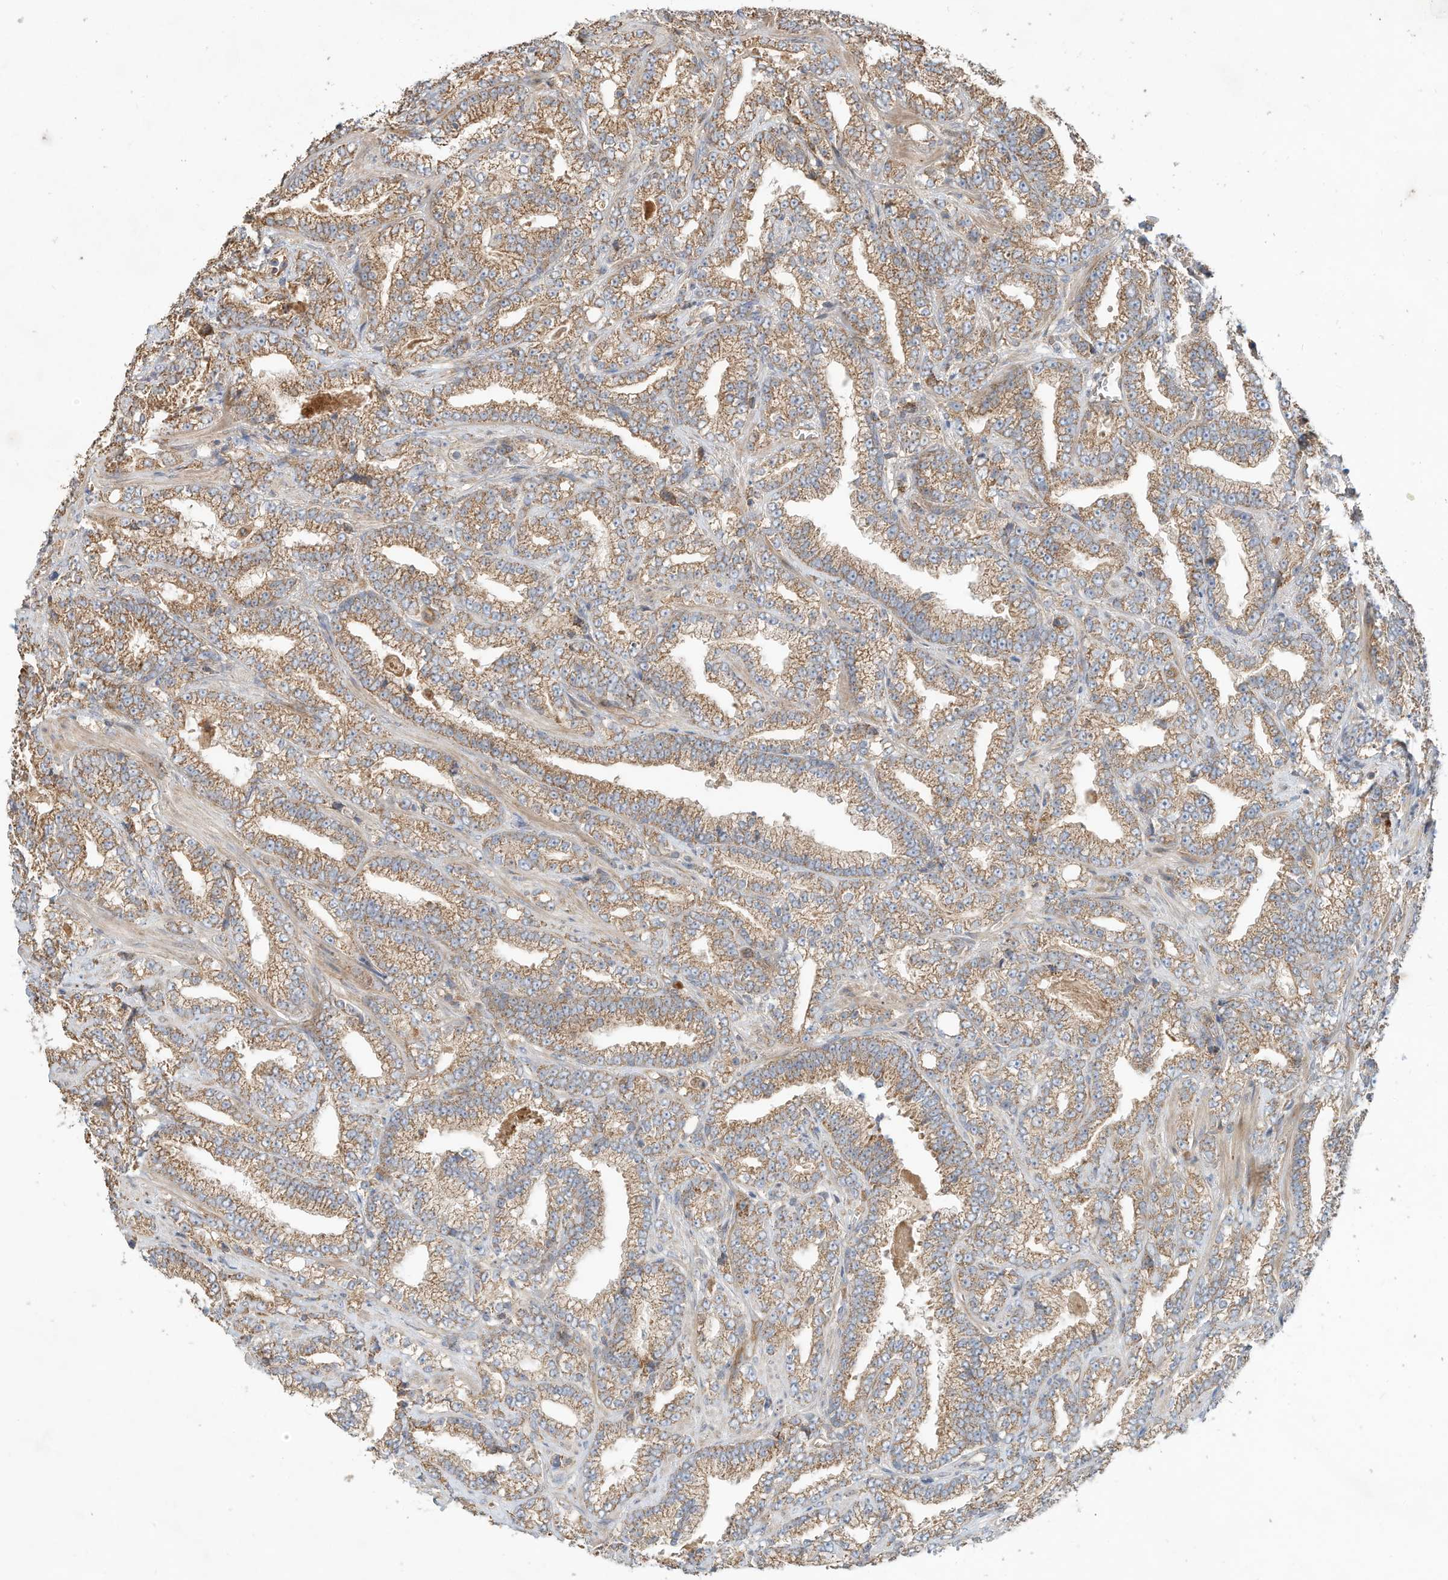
{"staining": {"intensity": "moderate", "quantity": ">75%", "location": "cytoplasmic/membranous"}, "tissue": "prostate cancer", "cell_type": "Tumor cells", "image_type": "cancer", "snomed": [{"axis": "morphology", "description": "Adenocarcinoma, High grade"}, {"axis": "topography", "description": "Prostate and seminal vesicle, NOS"}], "caption": "Protein expression by immunohistochemistry (IHC) exhibits moderate cytoplasmic/membranous staining in approximately >75% of tumor cells in prostate cancer.", "gene": "CPAMD8", "patient": {"sex": "male", "age": 67}}